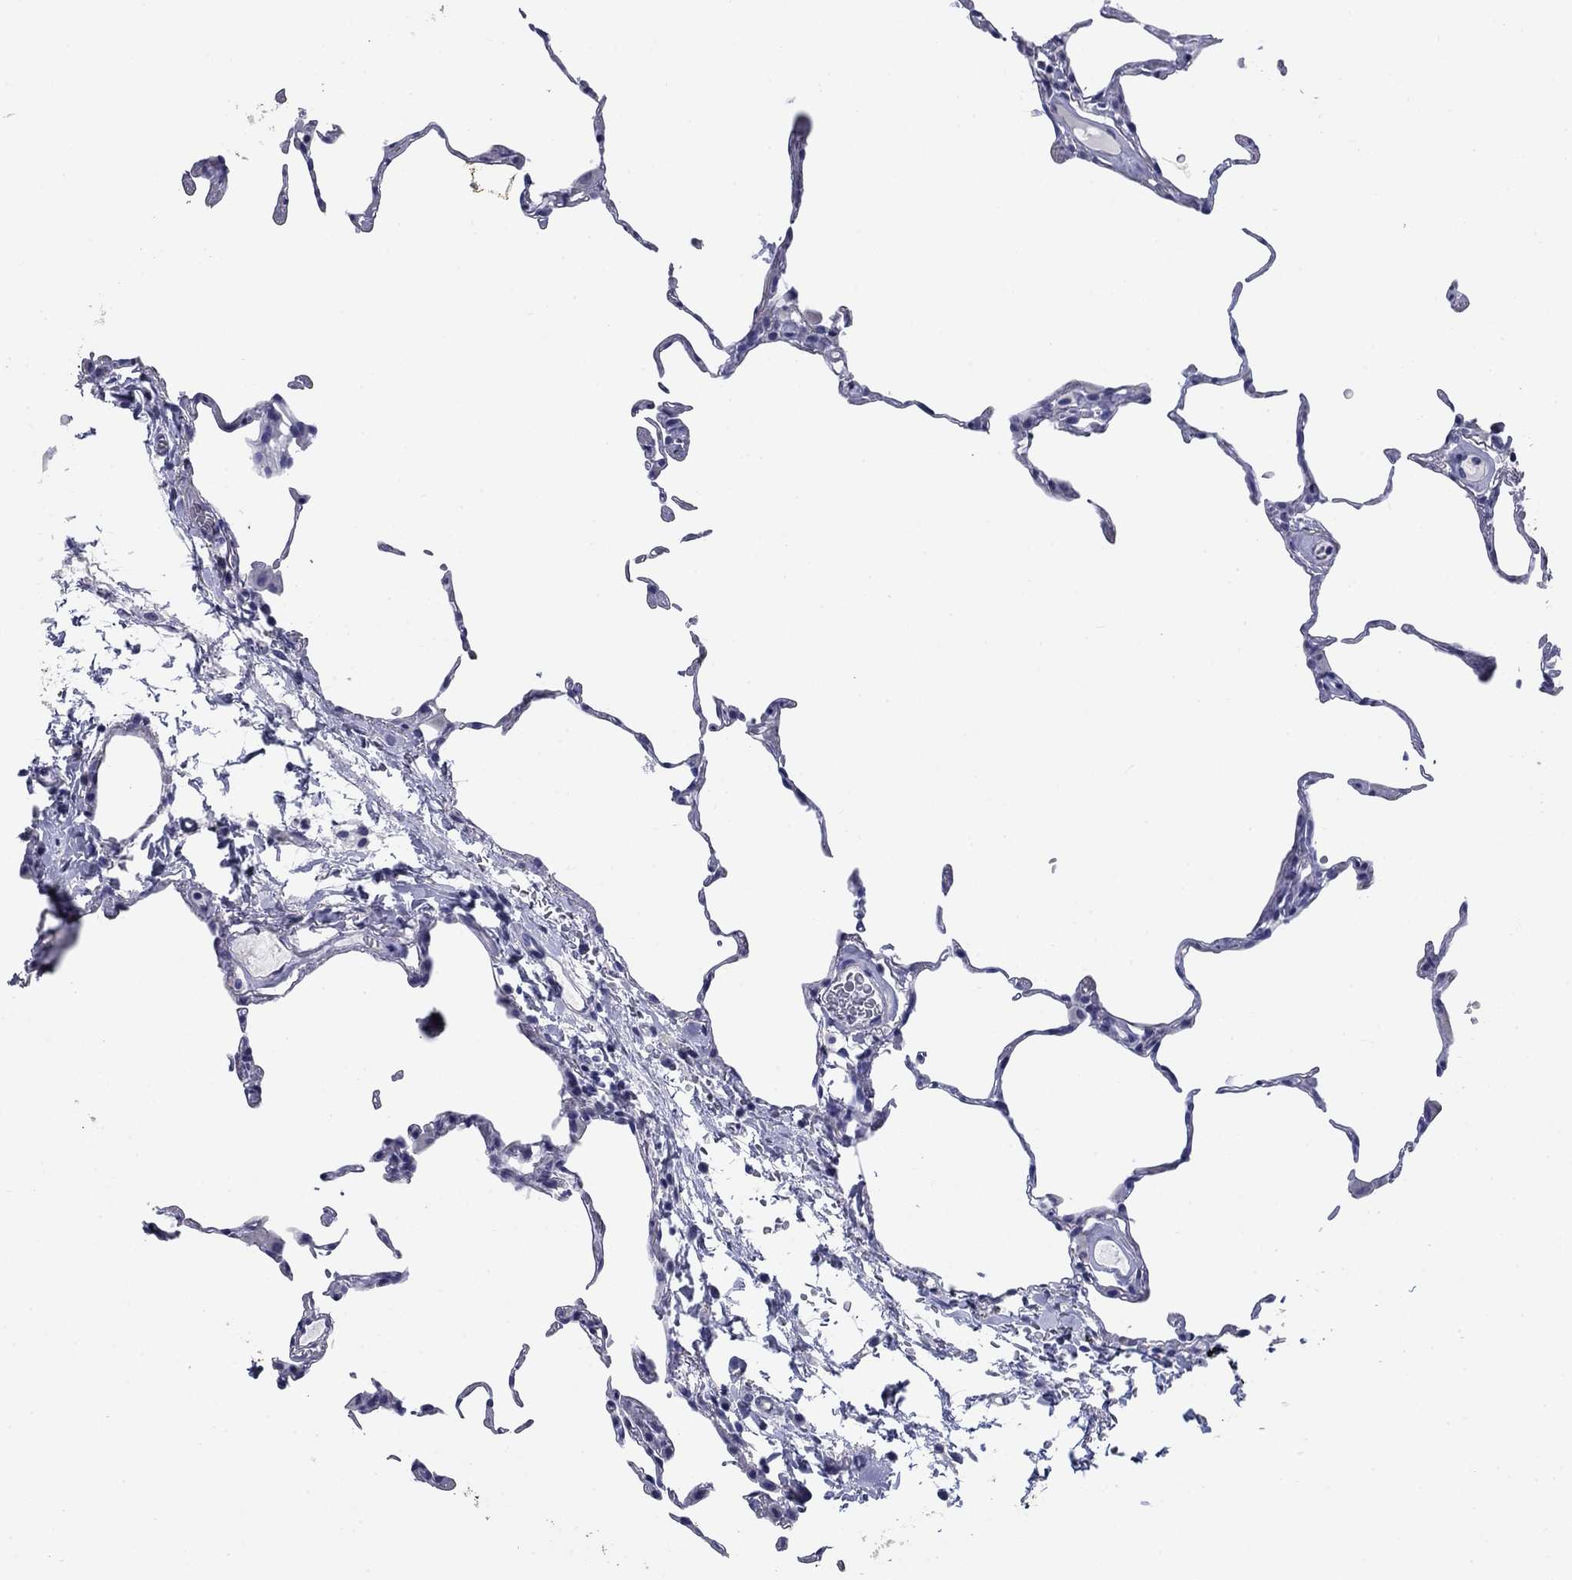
{"staining": {"intensity": "negative", "quantity": "none", "location": "none"}, "tissue": "lung", "cell_type": "Alveolar cells", "image_type": "normal", "snomed": [{"axis": "morphology", "description": "Normal tissue, NOS"}, {"axis": "topography", "description": "Lung"}], "caption": "The image displays no staining of alveolar cells in benign lung. The staining is performed using DAB brown chromogen with nuclei counter-stained in using hematoxylin.", "gene": "PRKCG", "patient": {"sex": "female", "age": 57}}